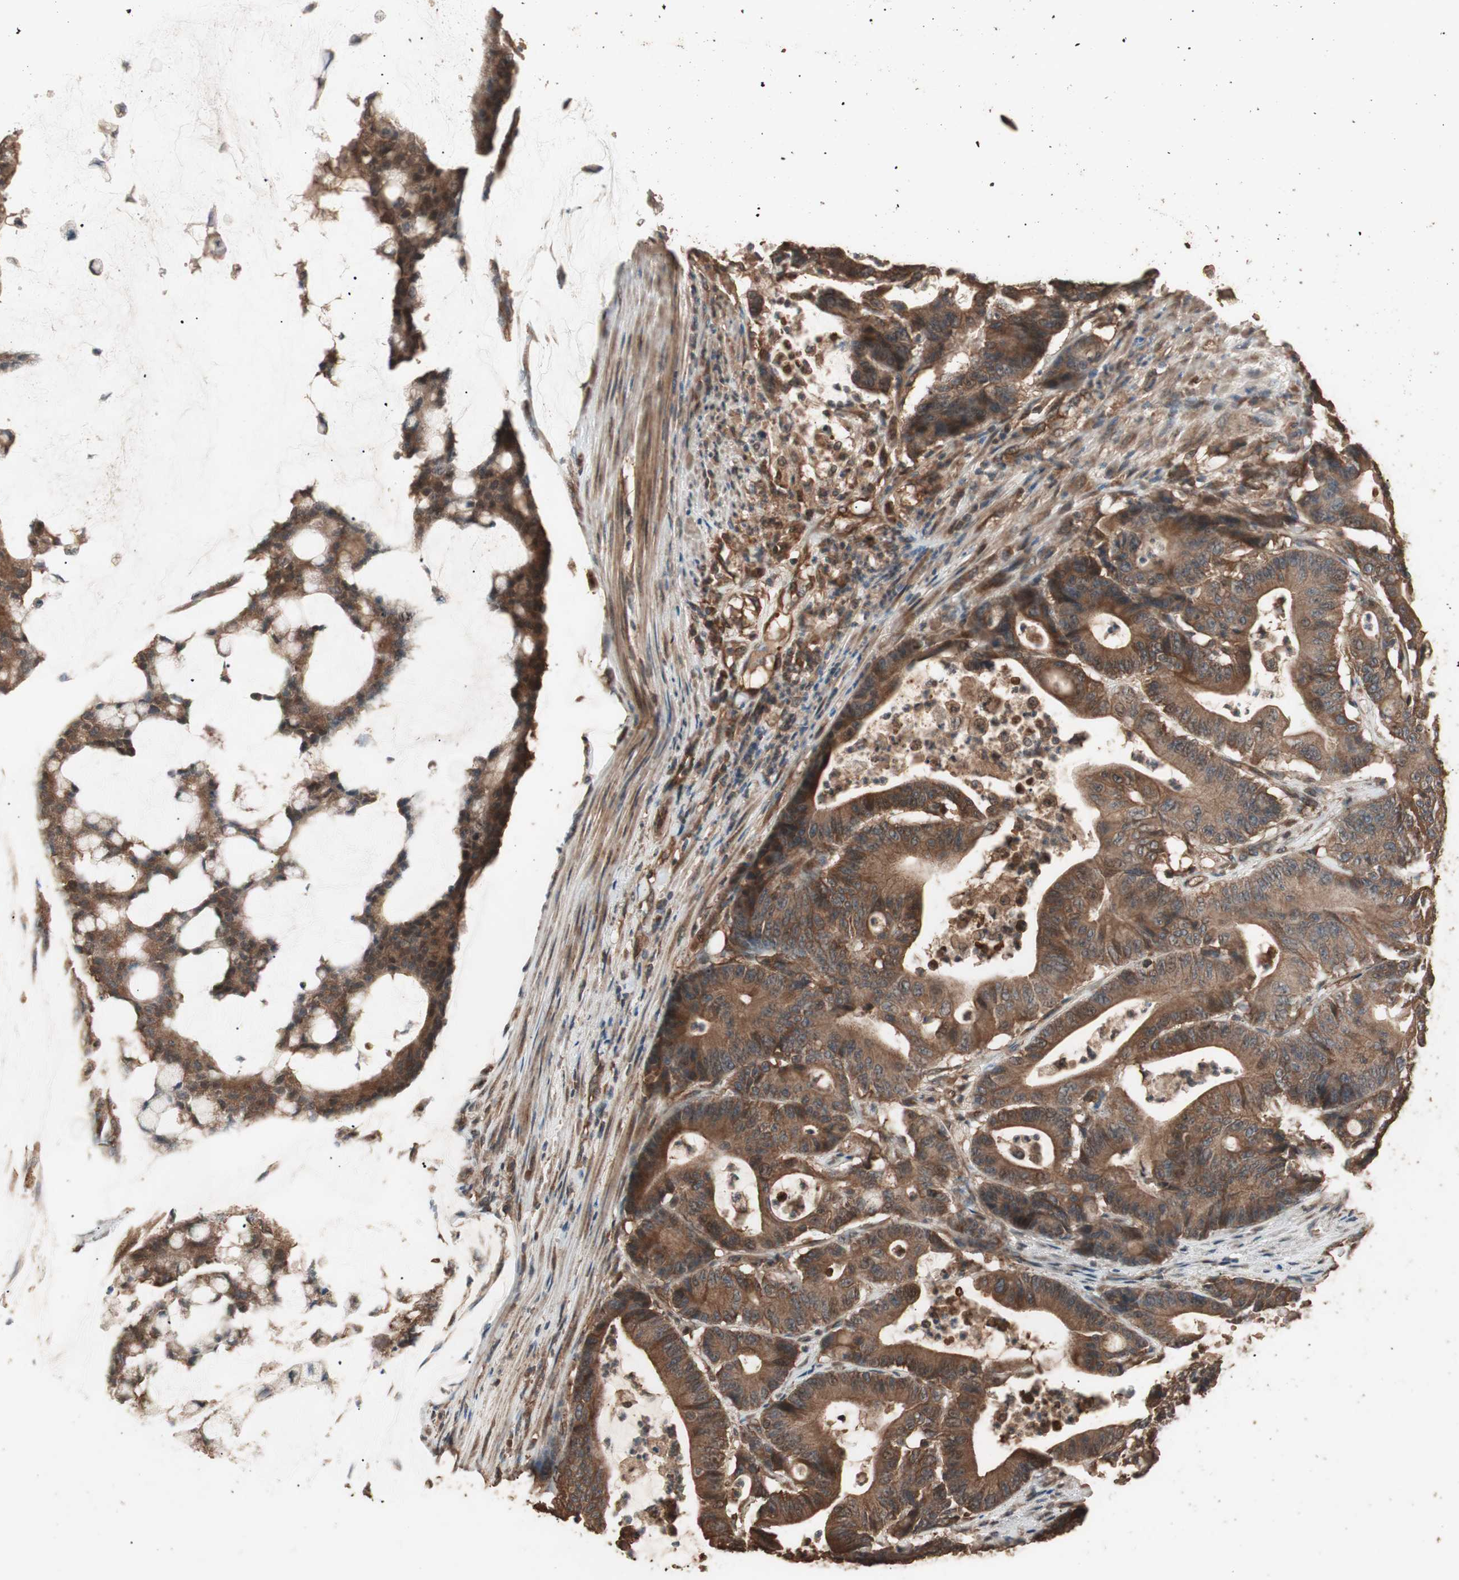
{"staining": {"intensity": "strong", "quantity": ">75%", "location": "cytoplasmic/membranous"}, "tissue": "colorectal cancer", "cell_type": "Tumor cells", "image_type": "cancer", "snomed": [{"axis": "morphology", "description": "Adenocarcinoma, NOS"}, {"axis": "topography", "description": "Colon"}], "caption": "High-power microscopy captured an IHC photomicrograph of colorectal cancer (adenocarcinoma), revealing strong cytoplasmic/membranous positivity in approximately >75% of tumor cells.", "gene": "CCN4", "patient": {"sex": "female", "age": 84}}